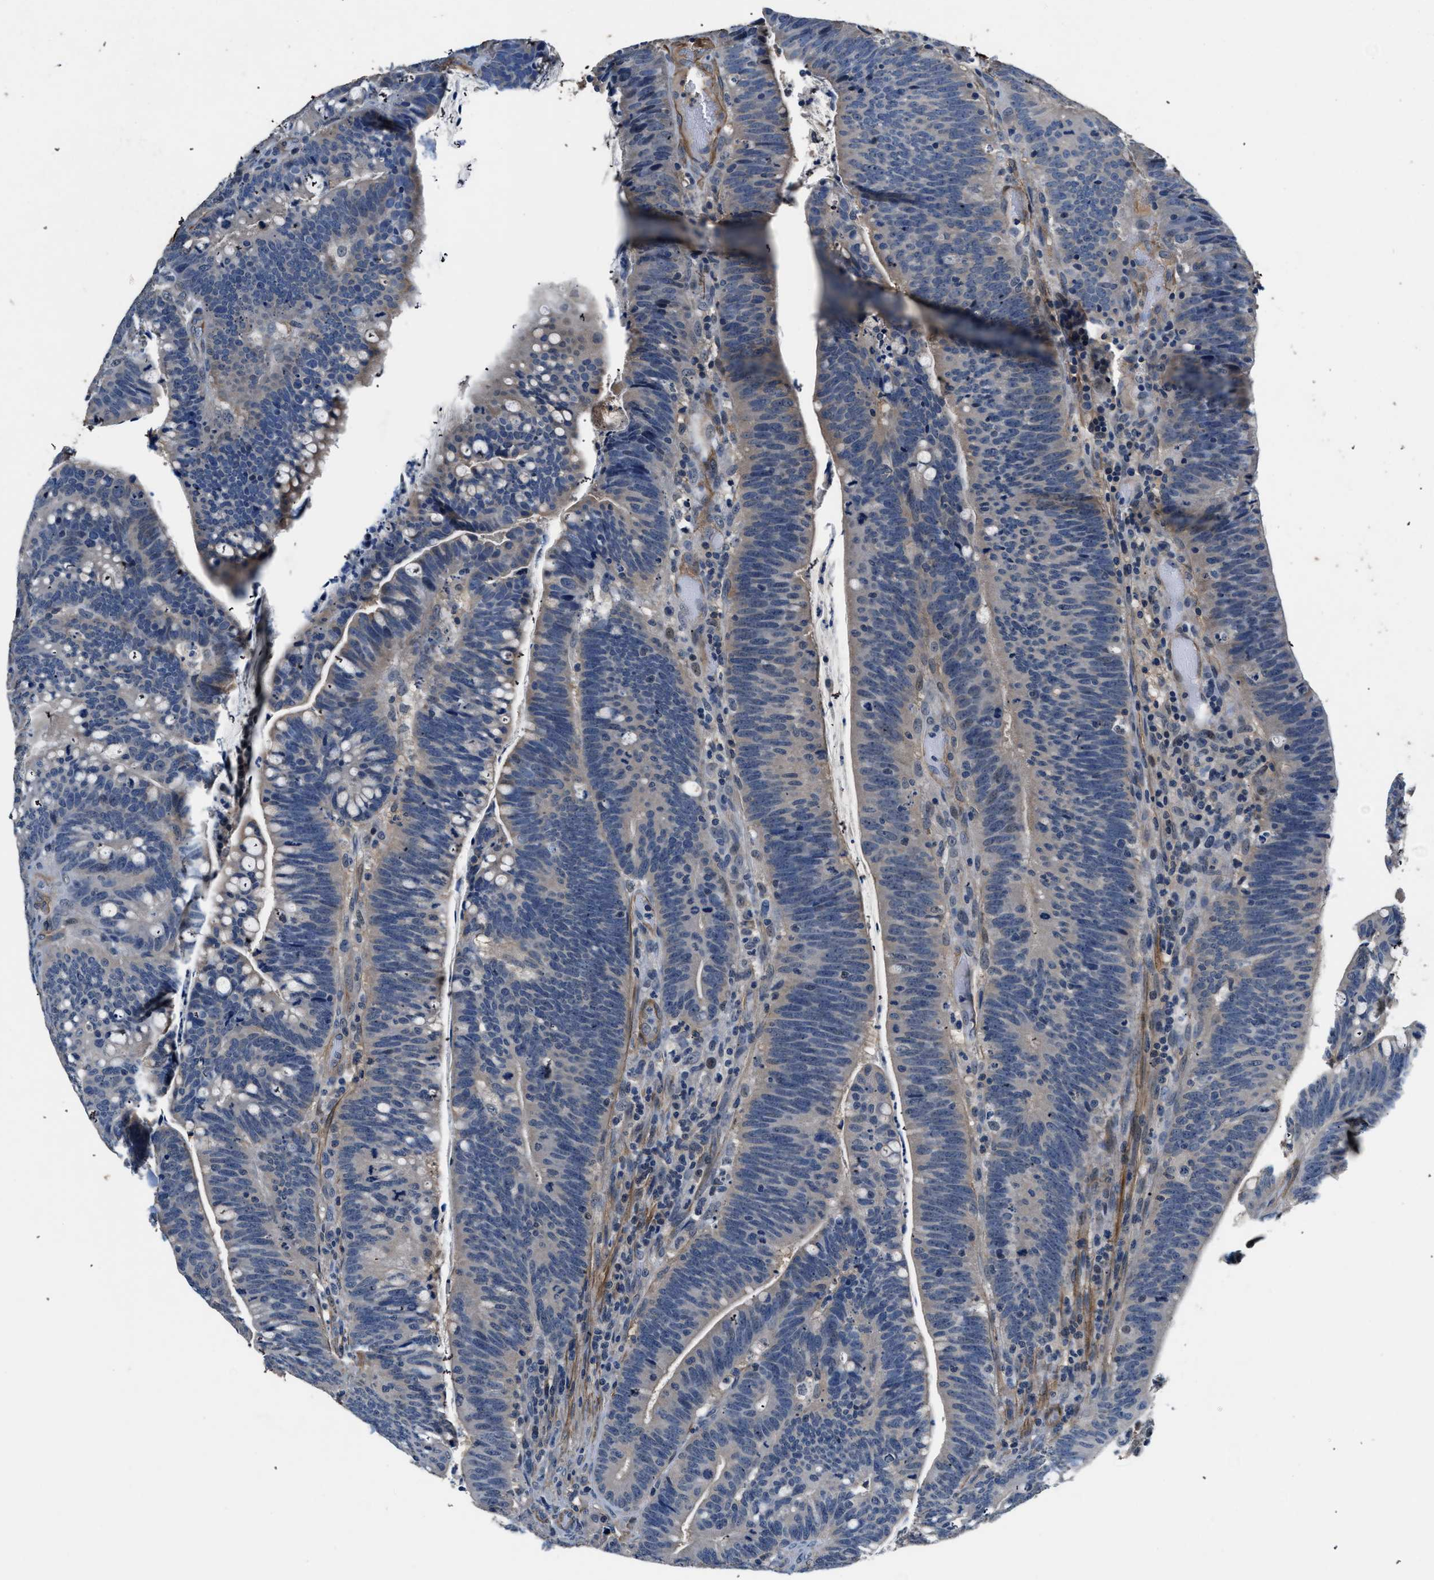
{"staining": {"intensity": "weak", "quantity": "<25%", "location": "cytoplasmic/membranous"}, "tissue": "colorectal cancer", "cell_type": "Tumor cells", "image_type": "cancer", "snomed": [{"axis": "morphology", "description": "Normal tissue, NOS"}, {"axis": "morphology", "description": "Adenocarcinoma, NOS"}, {"axis": "topography", "description": "Colon"}], "caption": "This micrograph is of colorectal adenocarcinoma stained with IHC to label a protein in brown with the nuclei are counter-stained blue. There is no positivity in tumor cells.", "gene": "LANCL2", "patient": {"sex": "female", "age": 66}}